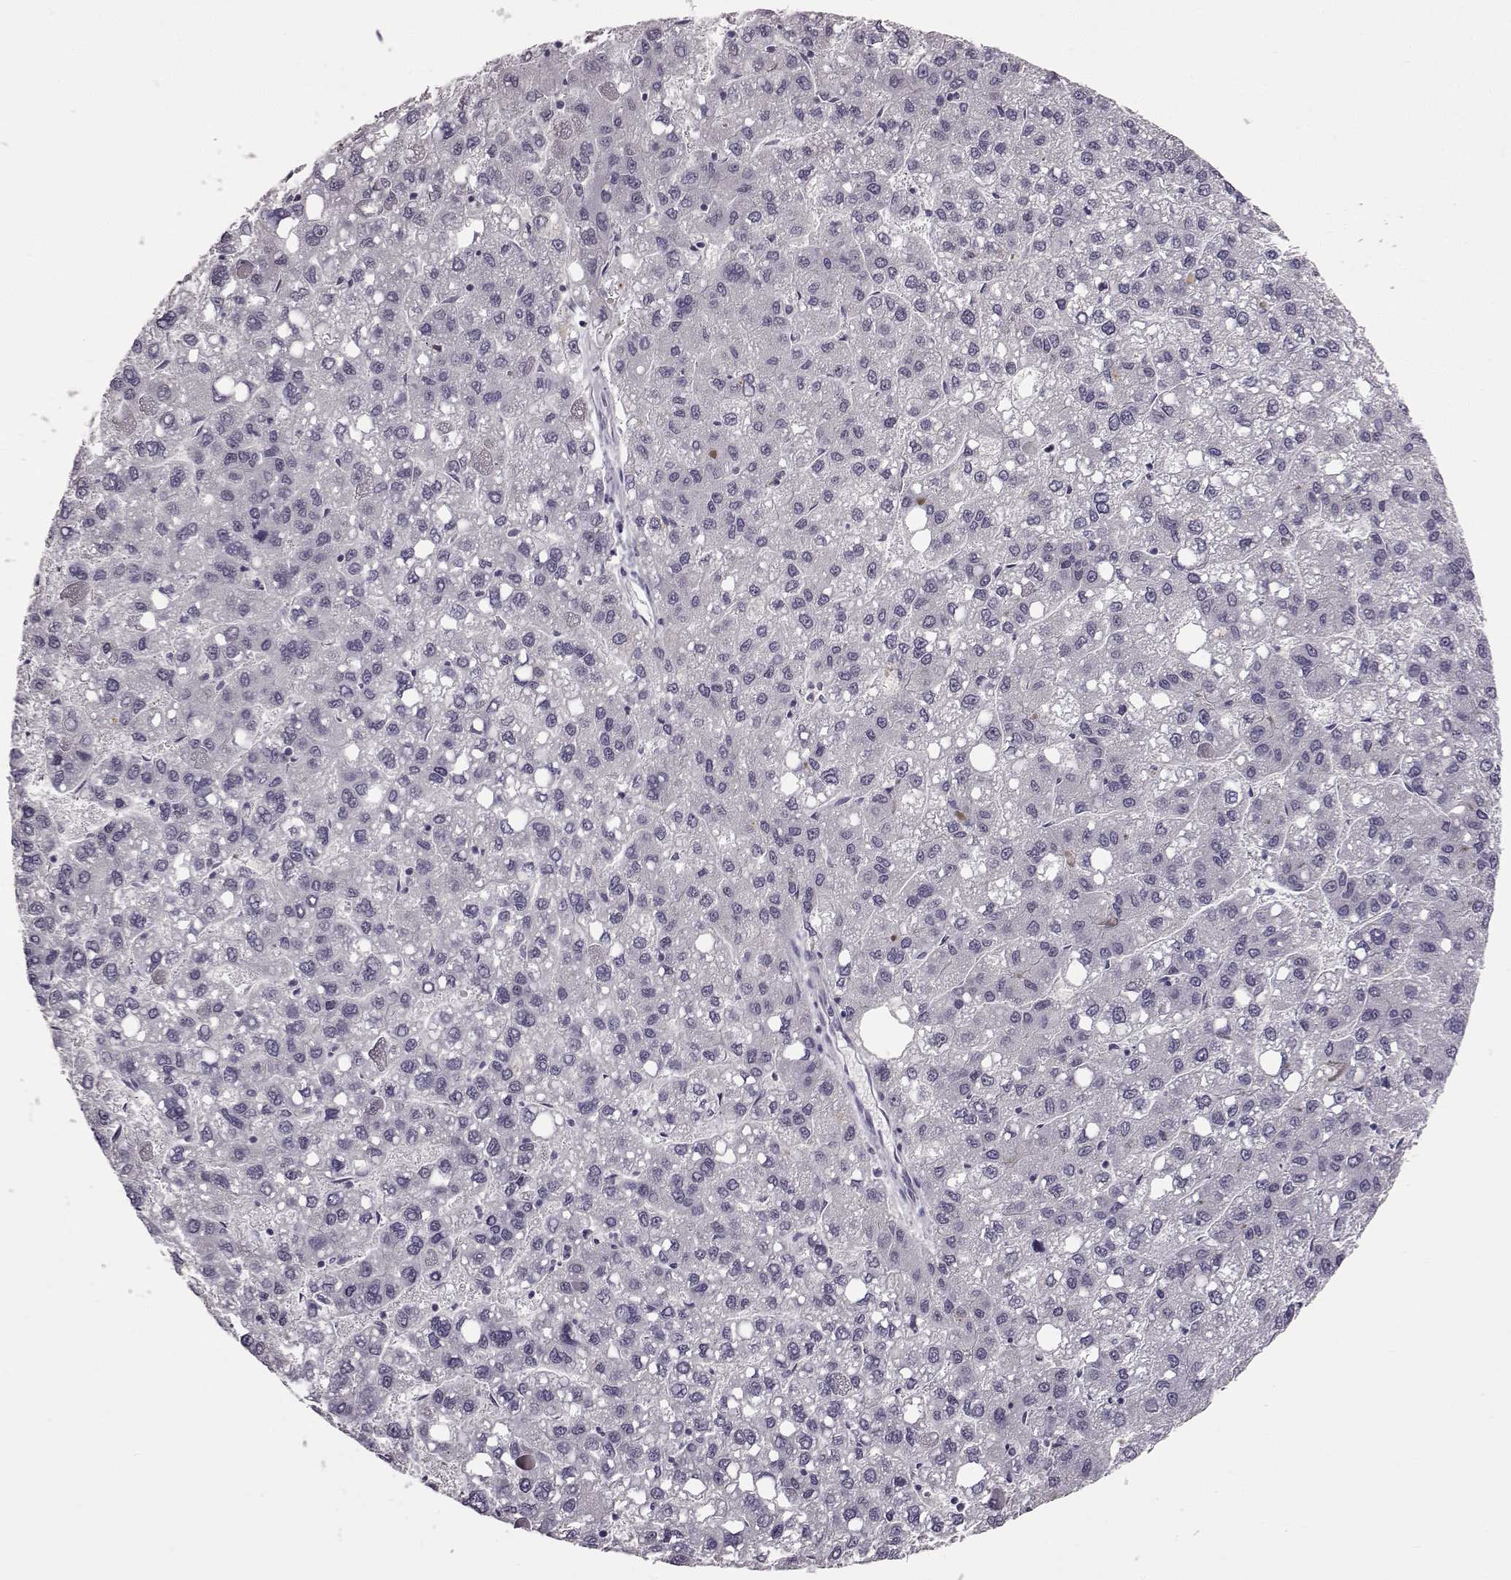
{"staining": {"intensity": "negative", "quantity": "none", "location": "none"}, "tissue": "liver cancer", "cell_type": "Tumor cells", "image_type": "cancer", "snomed": [{"axis": "morphology", "description": "Carcinoma, Hepatocellular, NOS"}, {"axis": "topography", "description": "Liver"}], "caption": "The image reveals no staining of tumor cells in hepatocellular carcinoma (liver).", "gene": "C10orf62", "patient": {"sex": "female", "age": 82}}